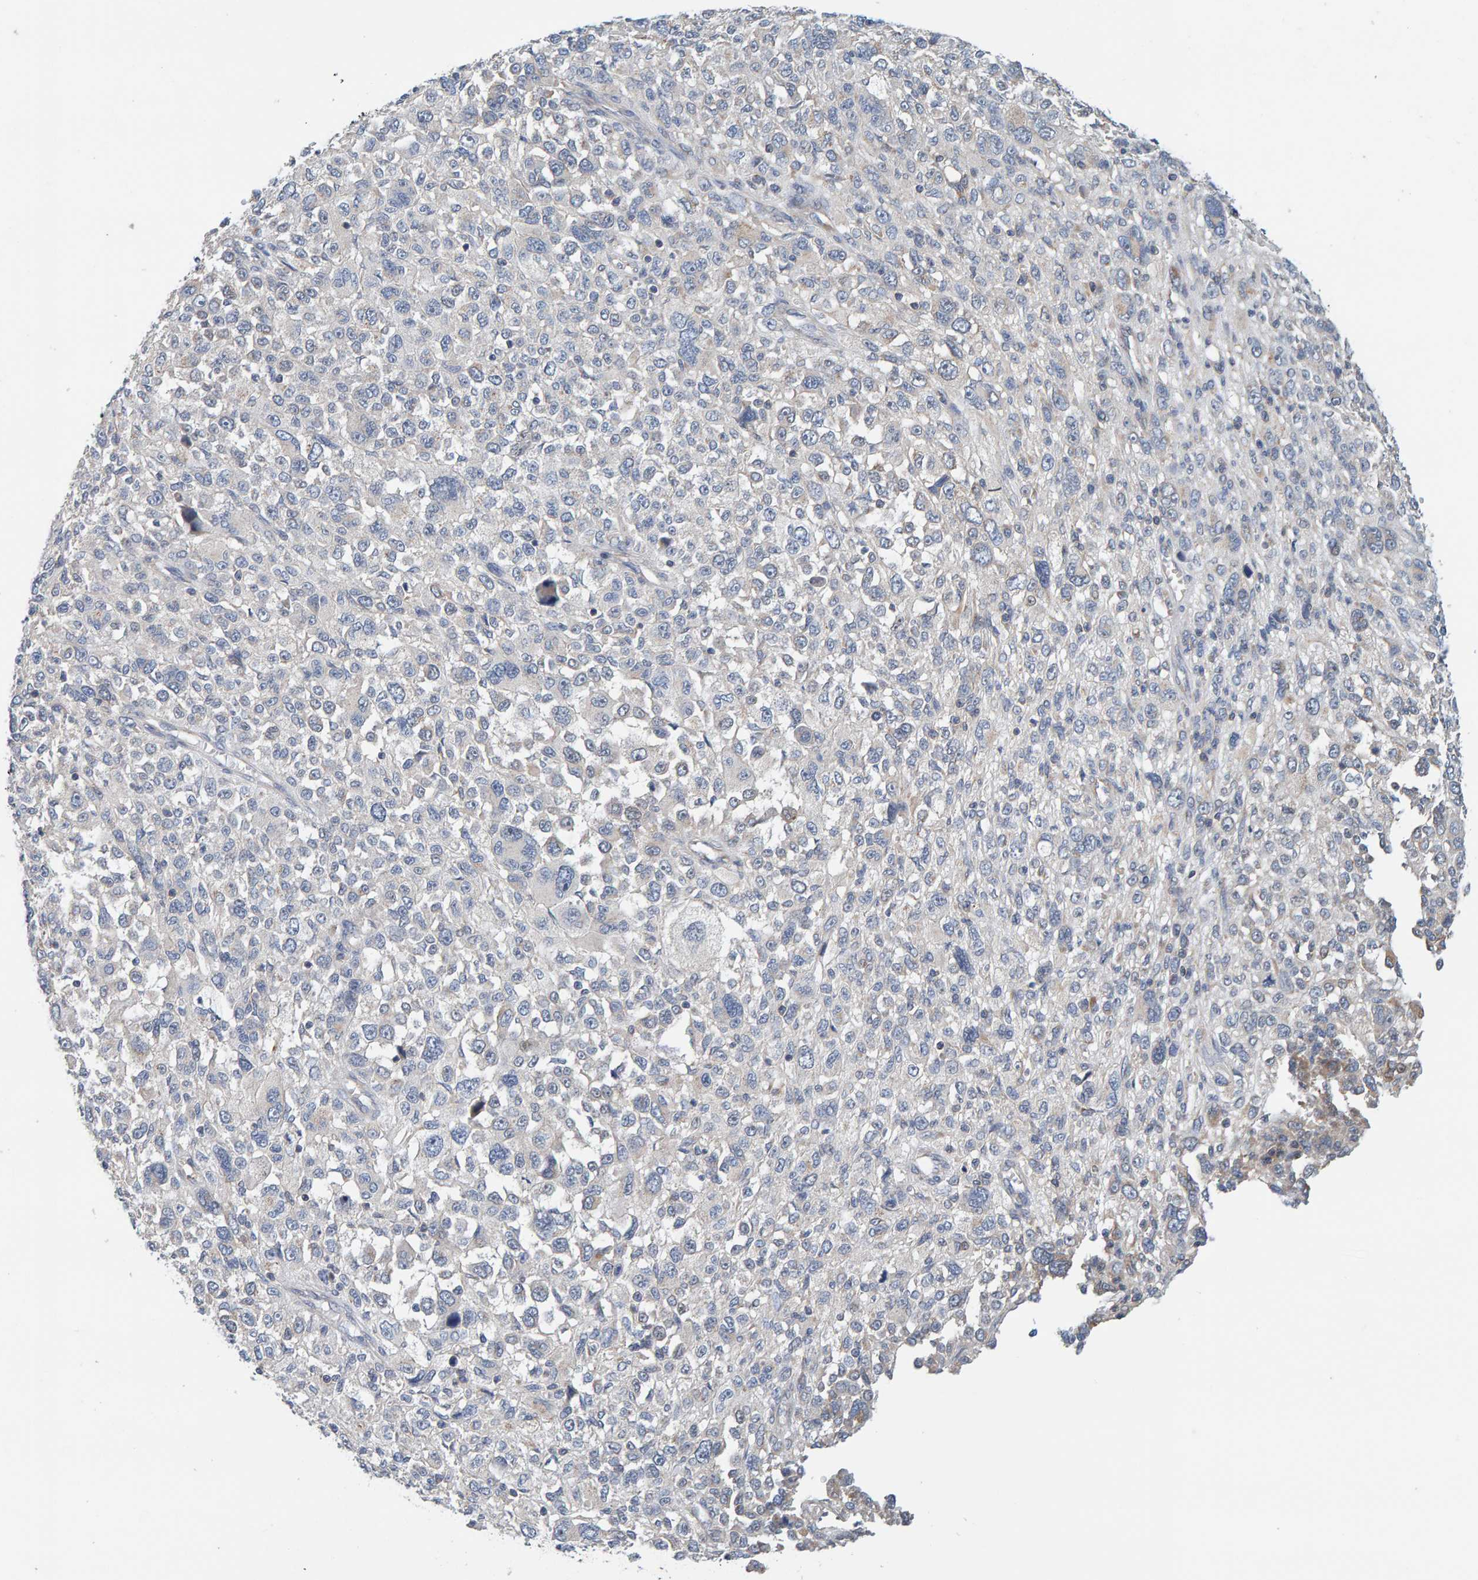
{"staining": {"intensity": "negative", "quantity": "none", "location": "none"}, "tissue": "melanoma", "cell_type": "Tumor cells", "image_type": "cancer", "snomed": [{"axis": "morphology", "description": "Malignant melanoma, NOS"}, {"axis": "topography", "description": "Skin"}], "caption": "DAB immunohistochemical staining of malignant melanoma shows no significant positivity in tumor cells.", "gene": "CCM2", "patient": {"sex": "female", "age": 55}}